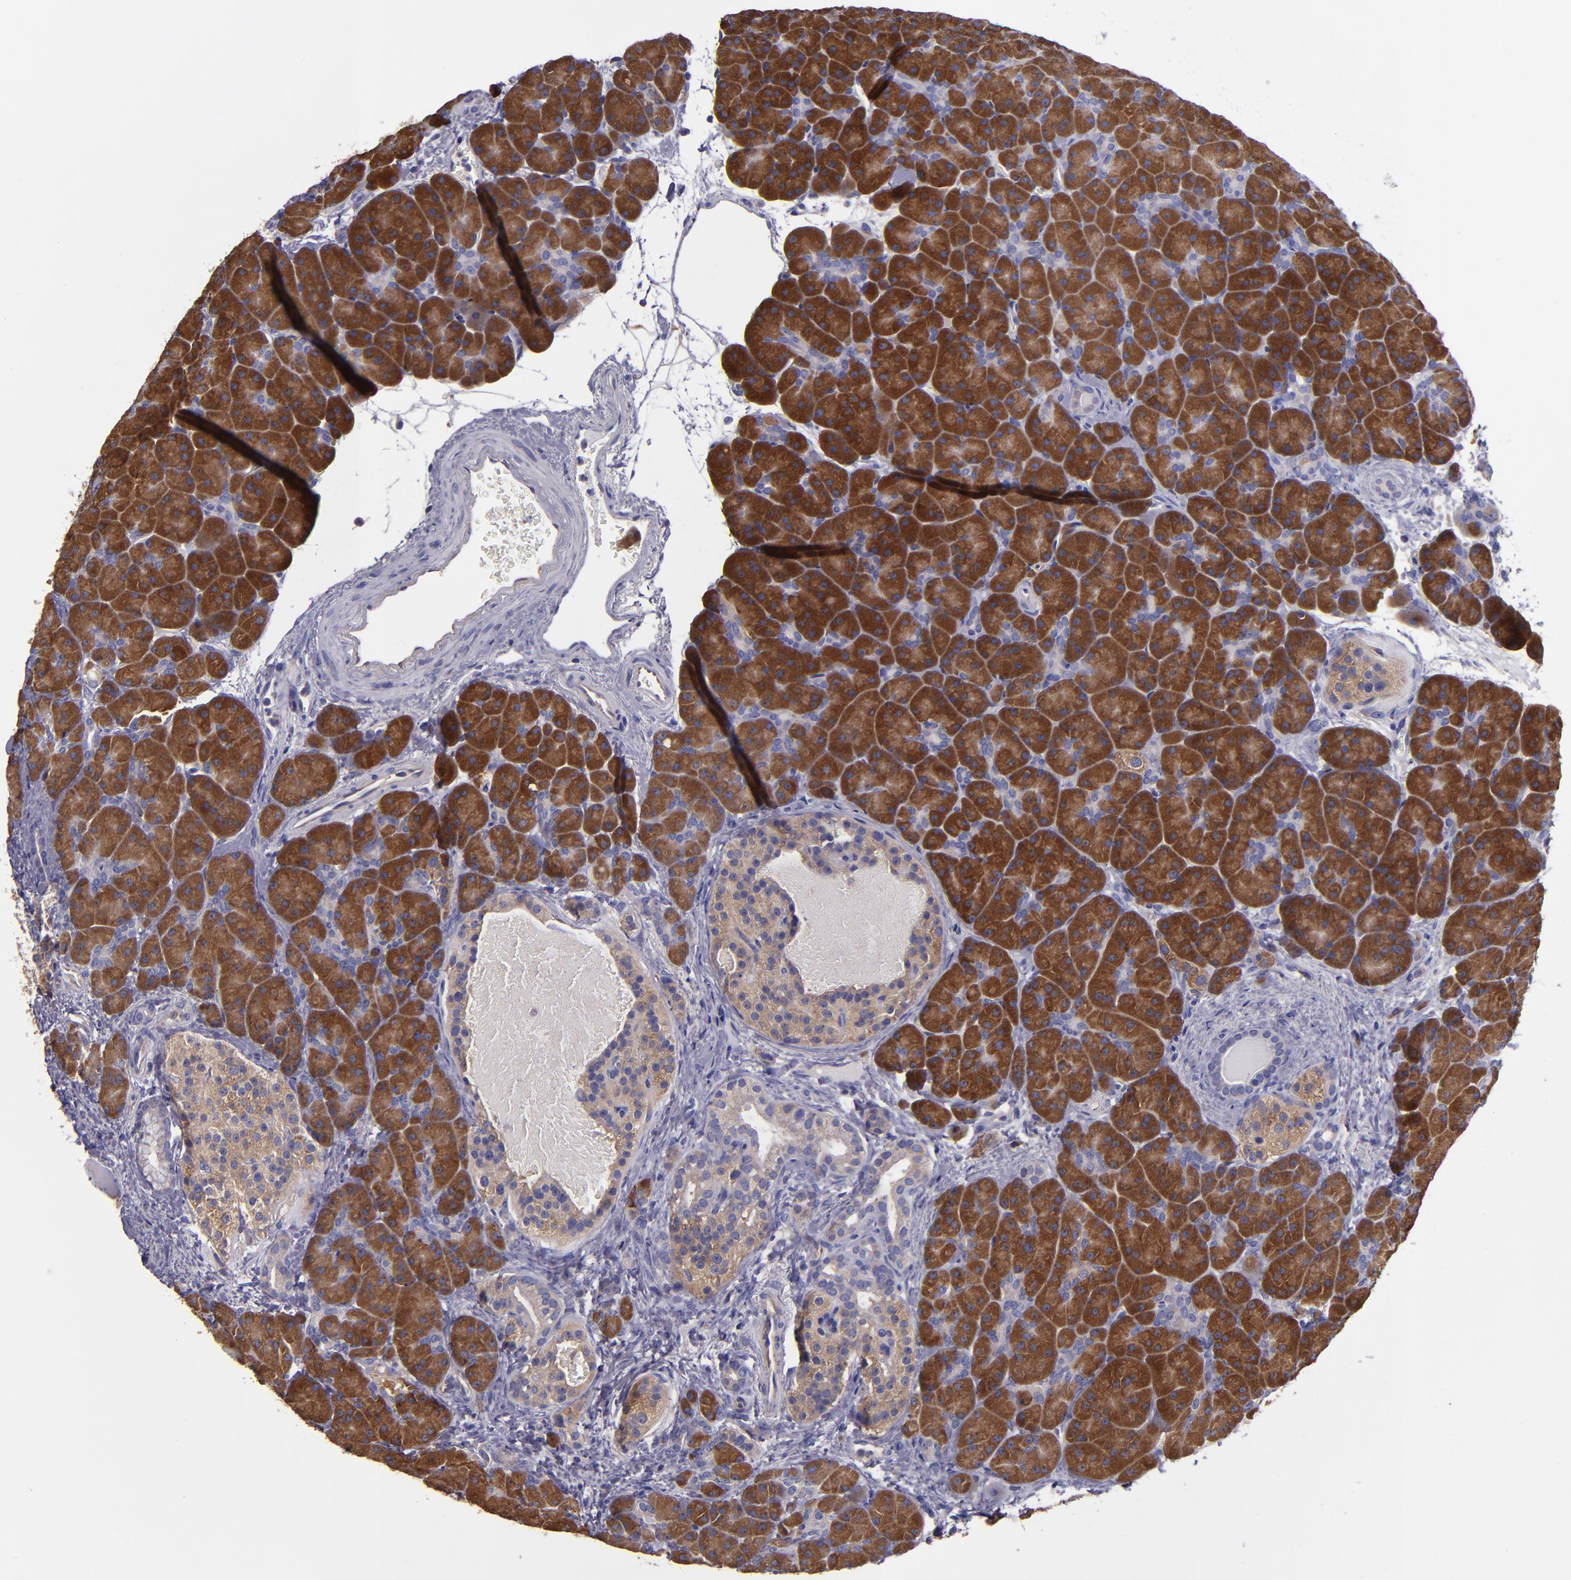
{"staining": {"intensity": "moderate", "quantity": ">75%", "location": "cytoplasmic/membranous"}, "tissue": "pancreas", "cell_type": "Exocrine glandular cells", "image_type": "normal", "snomed": [{"axis": "morphology", "description": "Normal tissue, NOS"}, {"axis": "topography", "description": "Pancreas"}], "caption": "Pancreas stained with a brown dye shows moderate cytoplasmic/membranous positive positivity in about >75% of exocrine glandular cells.", "gene": "CARS1", "patient": {"sex": "male", "age": 66}}